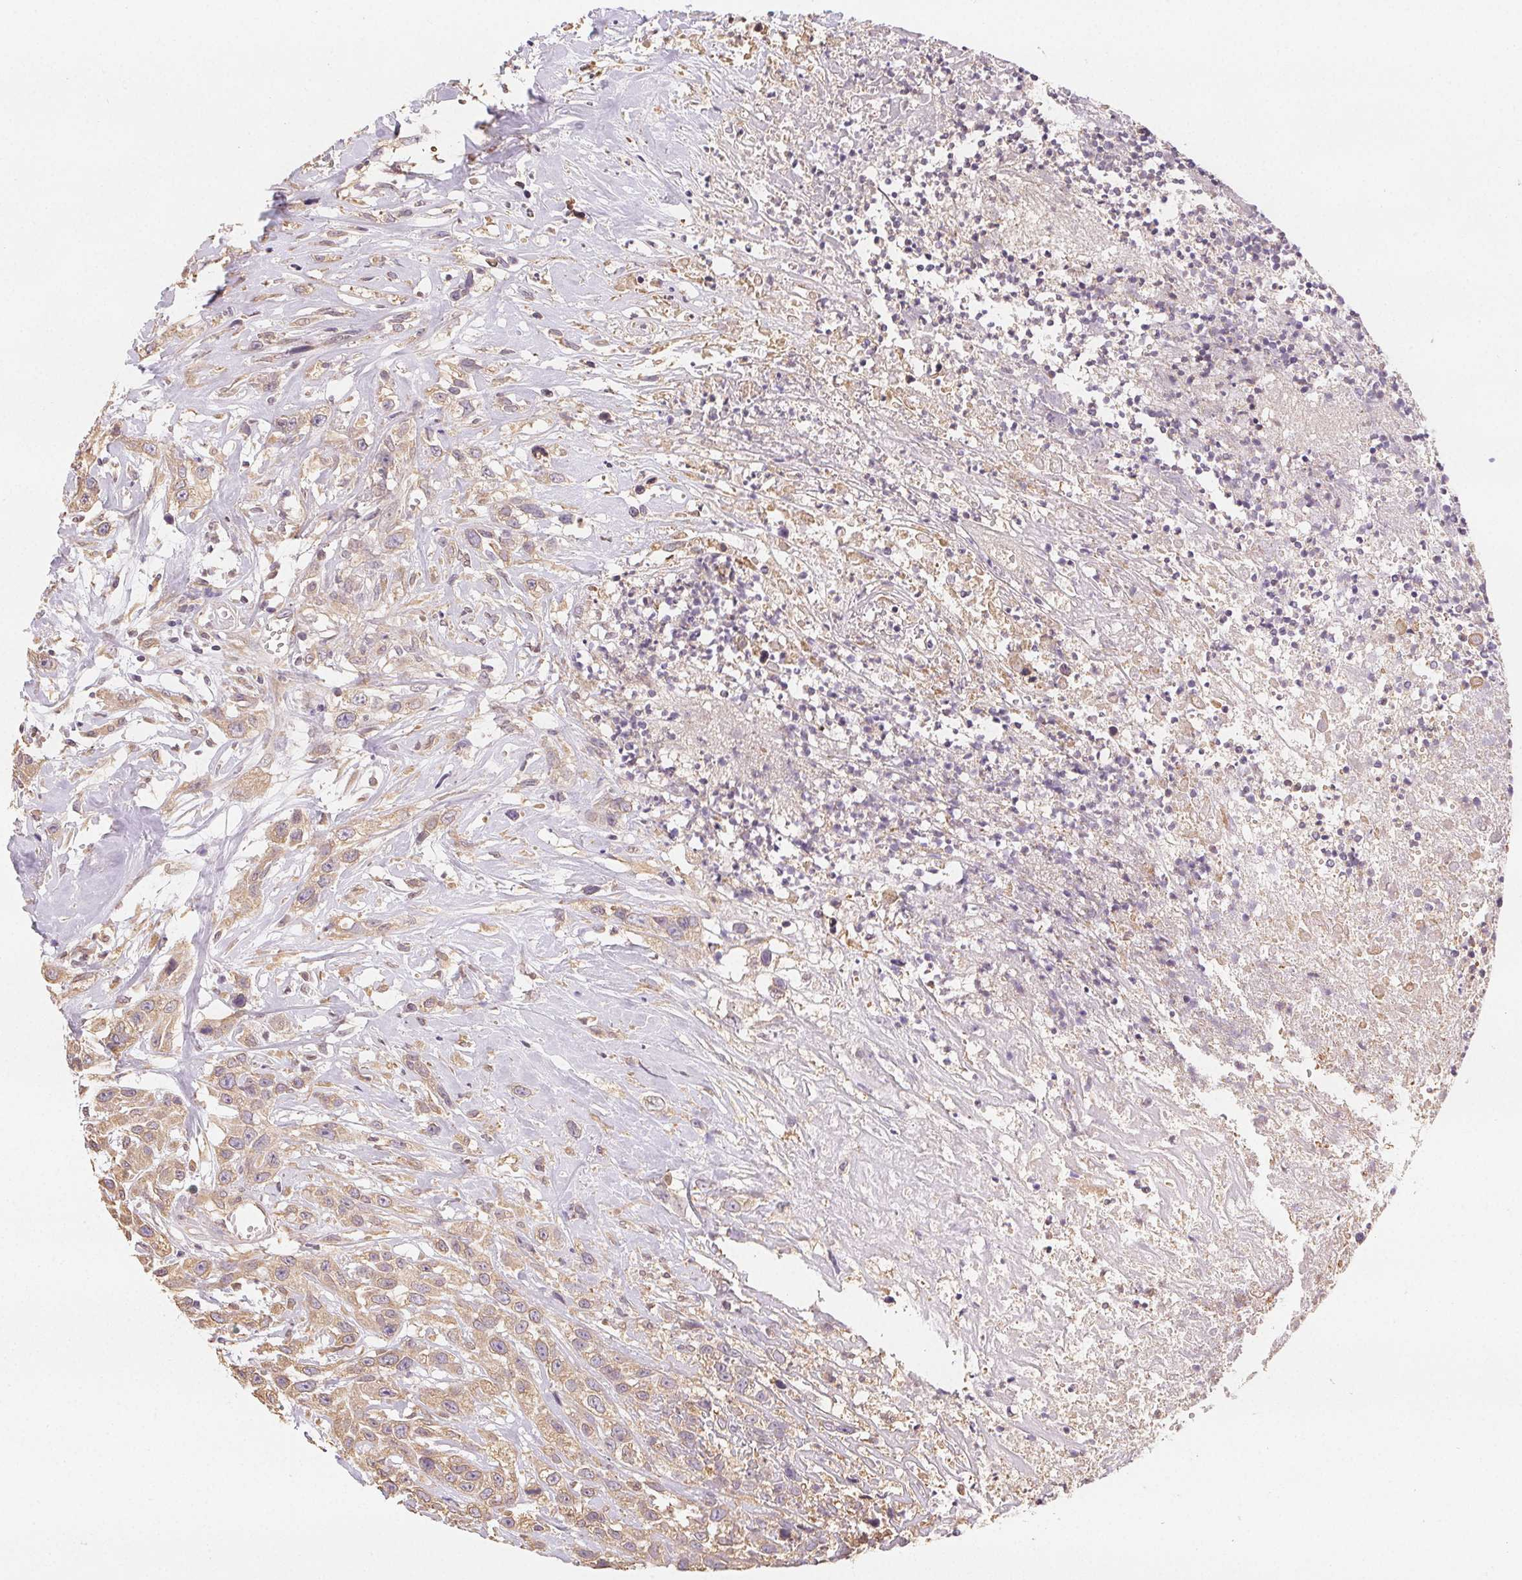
{"staining": {"intensity": "weak", "quantity": ">75%", "location": "cytoplasmic/membranous"}, "tissue": "head and neck cancer", "cell_type": "Tumor cells", "image_type": "cancer", "snomed": [{"axis": "morphology", "description": "Squamous cell carcinoma, NOS"}, {"axis": "topography", "description": "Head-Neck"}], "caption": "IHC histopathology image of neoplastic tissue: human head and neck cancer (squamous cell carcinoma) stained using immunohistochemistry (IHC) shows low levels of weak protein expression localized specifically in the cytoplasmic/membranous of tumor cells, appearing as a cytoplasmic/membranous brown color.", "gene": "SEZ6L2", "patient": {"sex": "male", "age": 57}}